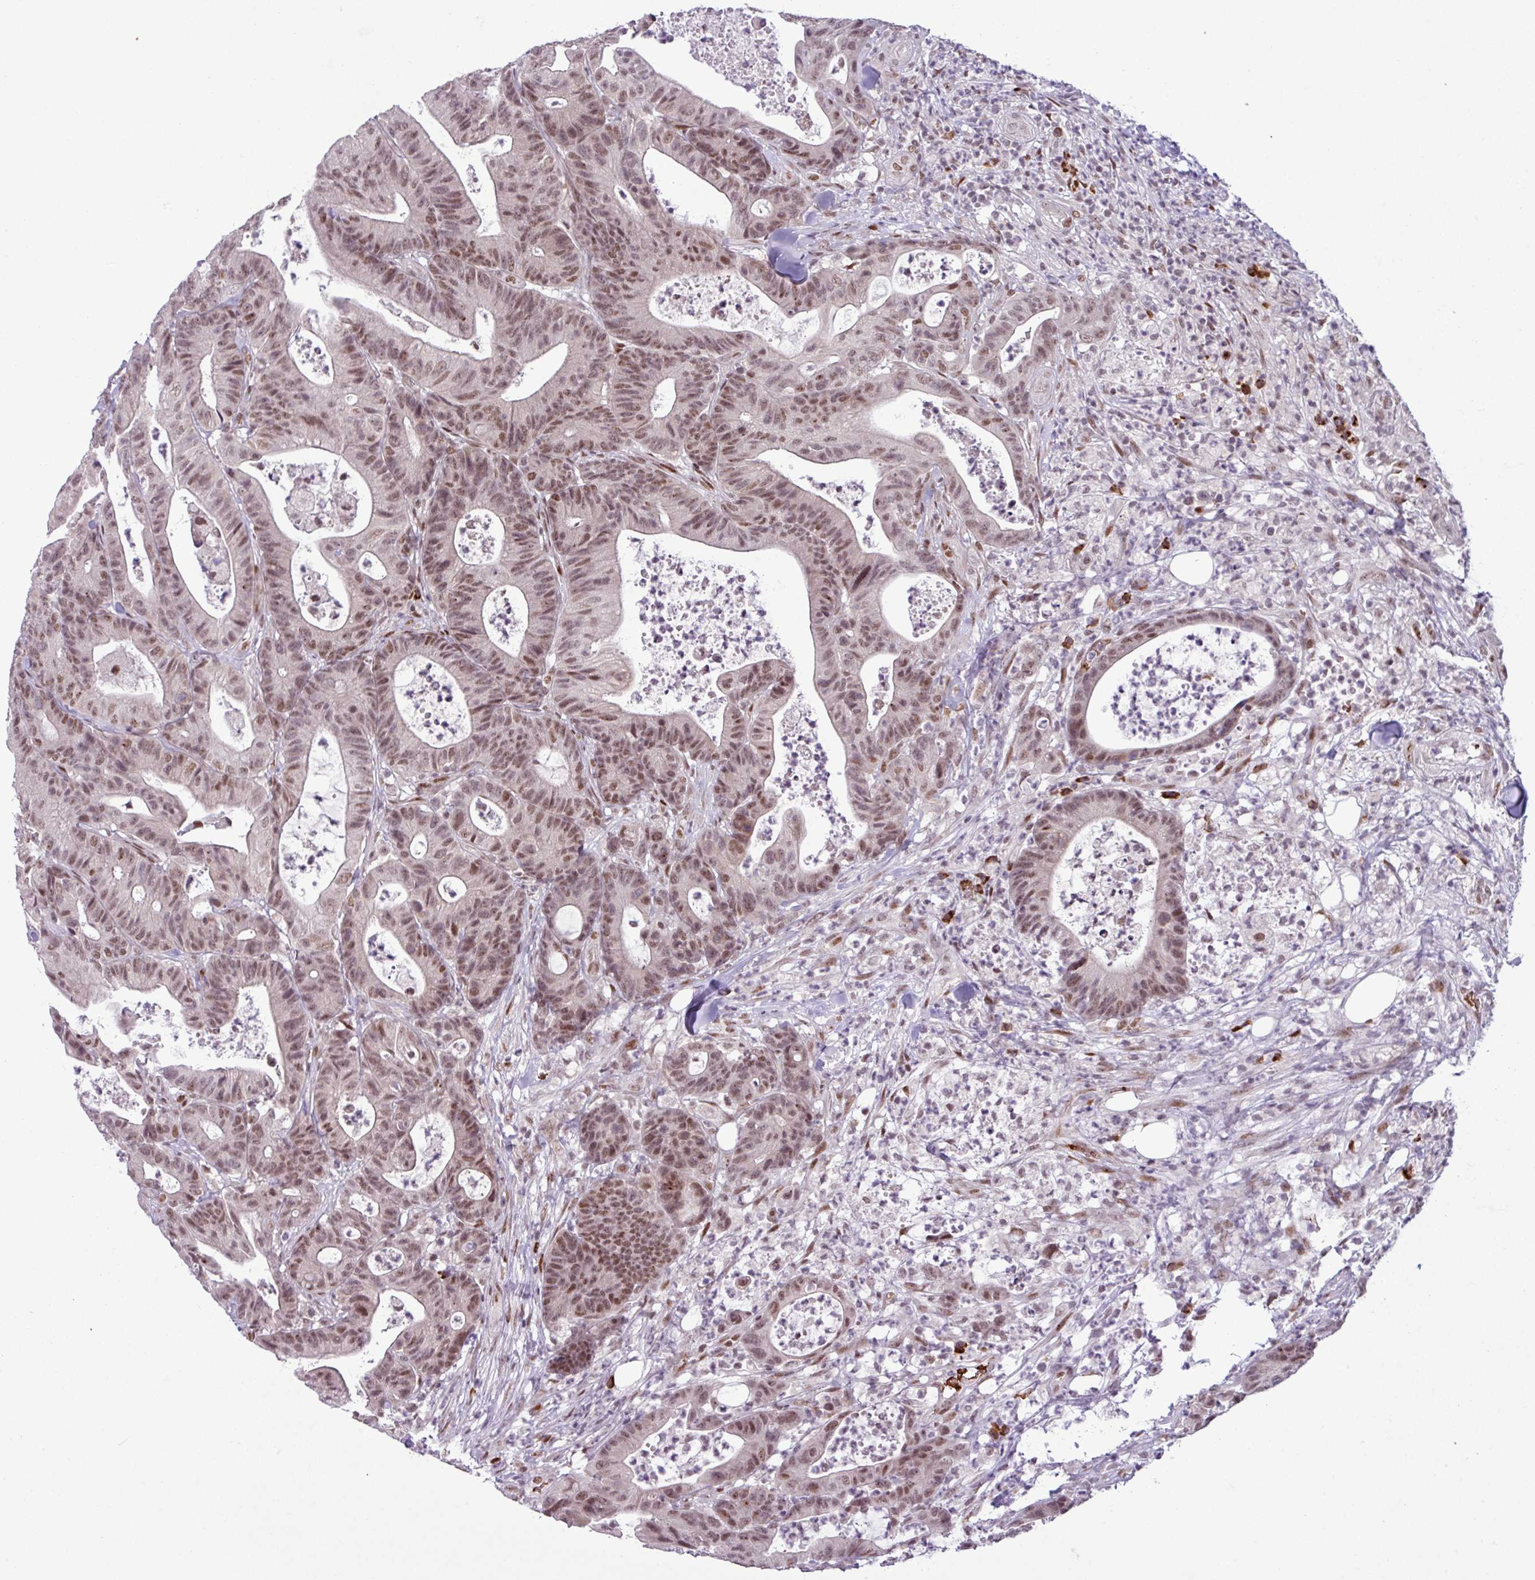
{"staining": {"intensity": "moderate", "quantity": ">75%", "location": "nuclear"}, "tissue": "colorectal cancer", "cell_type": "Tumor cells", "image_type": "cancer", "snomed": [{"axis": "morphology", "description": "Adenocarcinoma, NOS"}, {"axis": "topography", "description": "Colon"}], "caption": "Protein analysis of adenocarcinoma (colorectal) tissue reveals moderate nuclear expression in approximately >75% of tumor cells.", "gene": "PRDM5", "patient": {"sex": "female", "age": 84}}